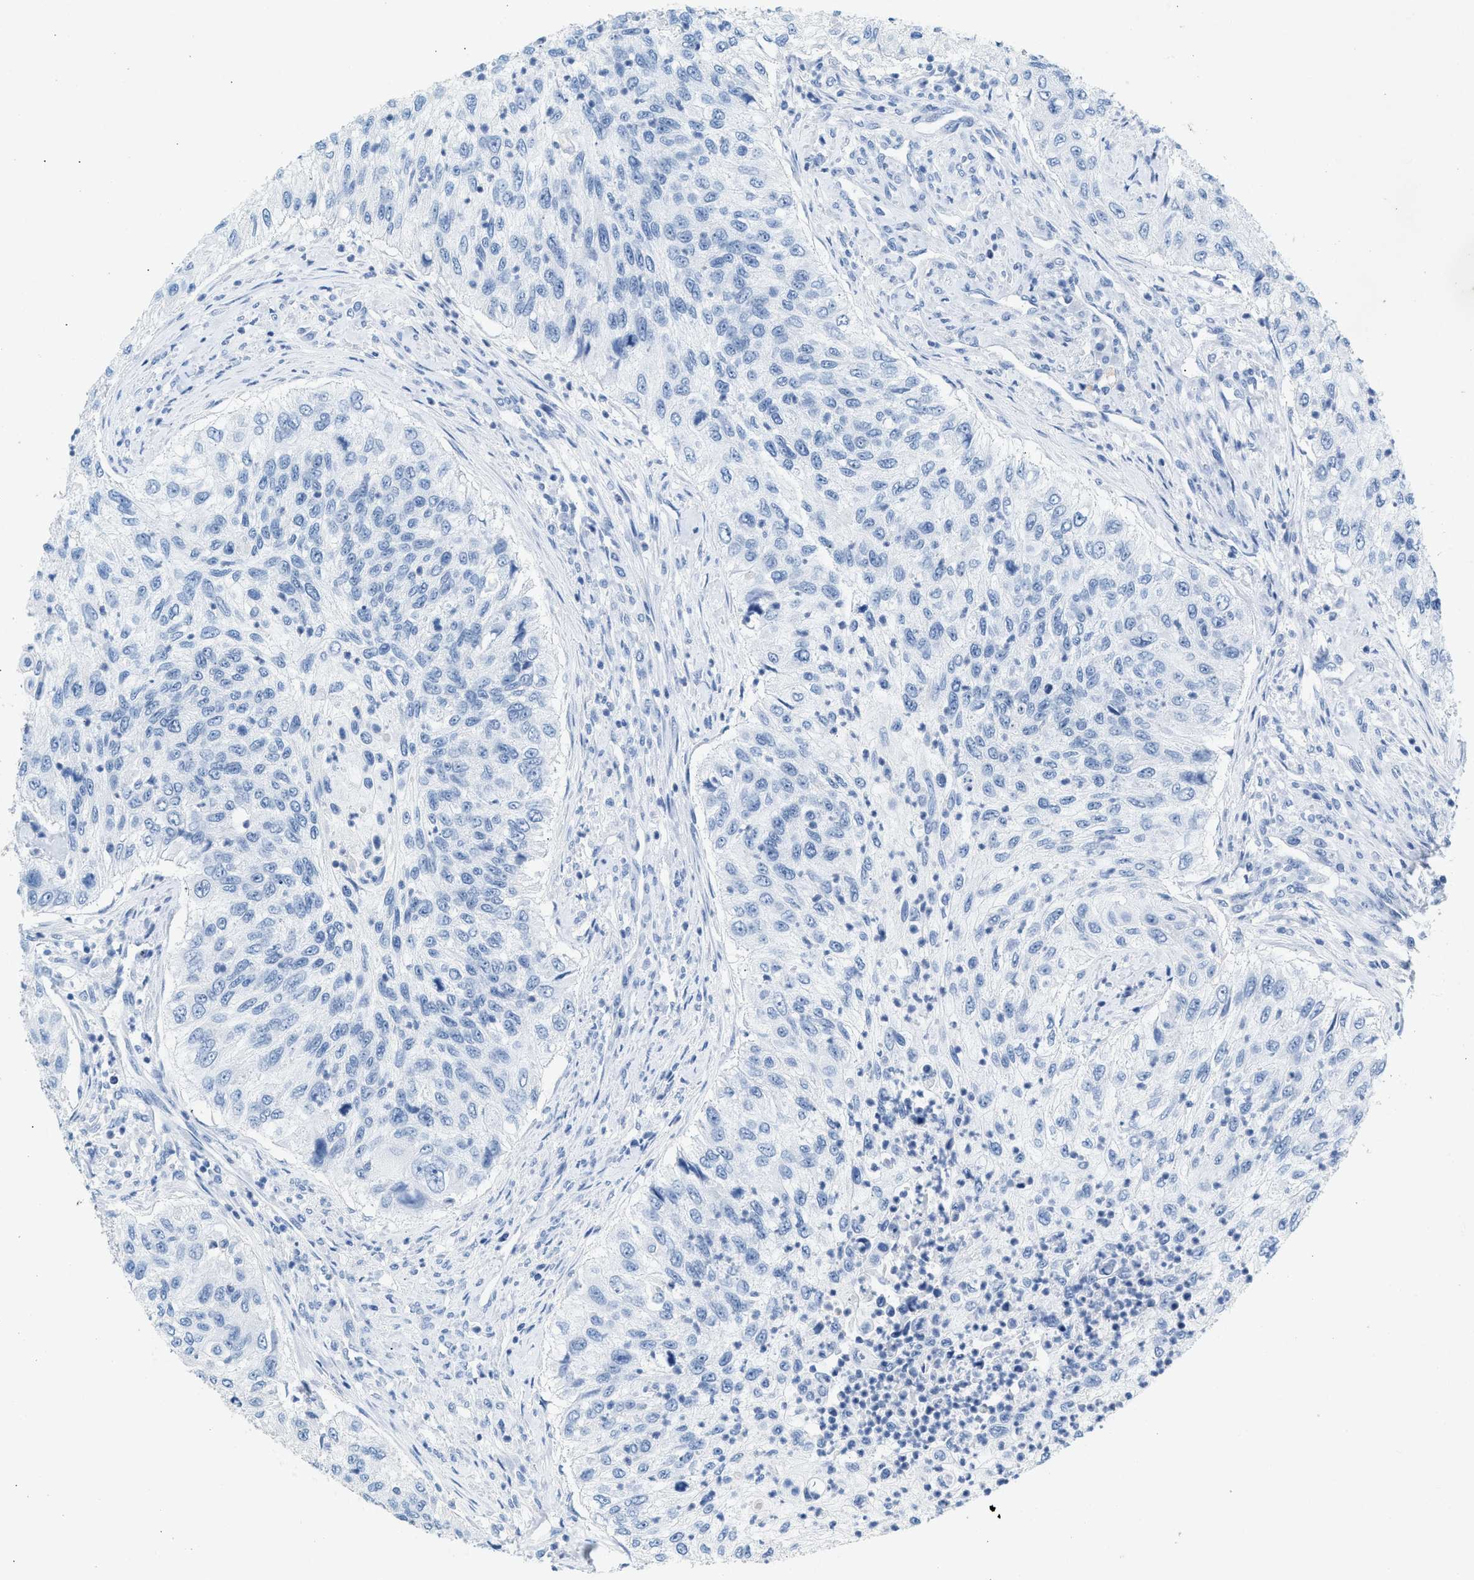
{"staining": {"intensity": "negative", "quantity": "none", "location": "none"}, "tissue": "urothelial cancer", "cell_type": "Tumor cells", "image_type": "cancer", "snomed": [{"axis": "morphology", "description": "Urothelial carcinoma, High grade"}, {"axis": "topography", "description": "Urinary bladder"}], "caption": "A micrograph of human high-grade urothelial carcinoma is negative for staining in tumor cells.", "gene": "HHATL", "patient": {"sex": "female", "age": 60}}